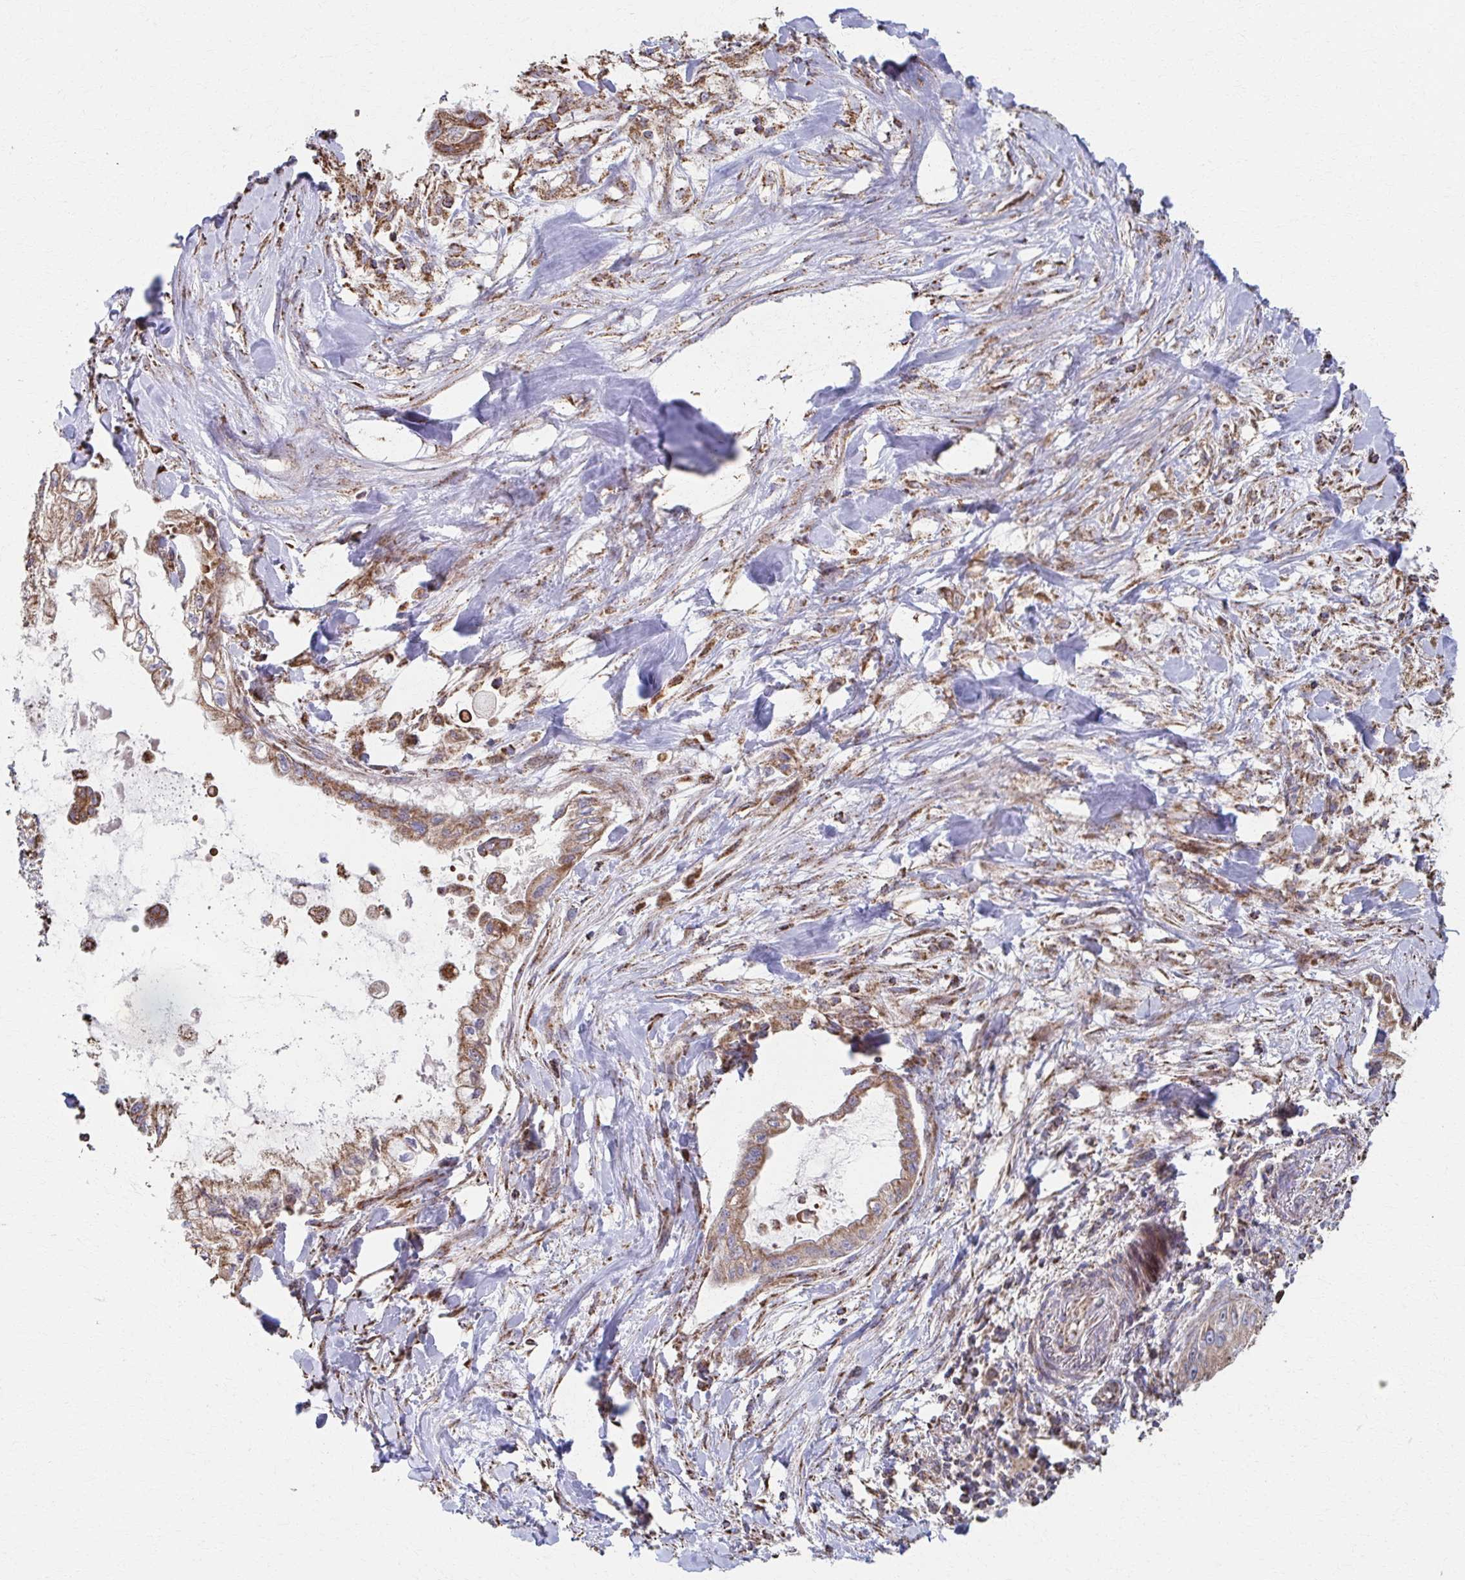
{"staining": {"intensity": "moderate", "quantity": ">75%", "location": "cytoplasmic/membranous"}, "tissue": "pancreatic cancer", "cell_type": "Tumor cells", "image_type": "cancer", "snomed": [{"axis": "morphology", "description": "Adenocarcinoma, NOS"}, {"axis": "topography", "description": "Pancreas"}], "caption": "Adenocarcinoma (pancreatic) tissue displays moderate cytoplasmic/membranous staining in approximately >75% of tumor cells The protein of interest is stained brown, and the nuclei are stained in blue (DAB (3,3'-diaminobenzidine) IHC with brightfield microscopy, high magnification).", "gene": "SAT1", "patient": {"sex": "male", "age": 48}}